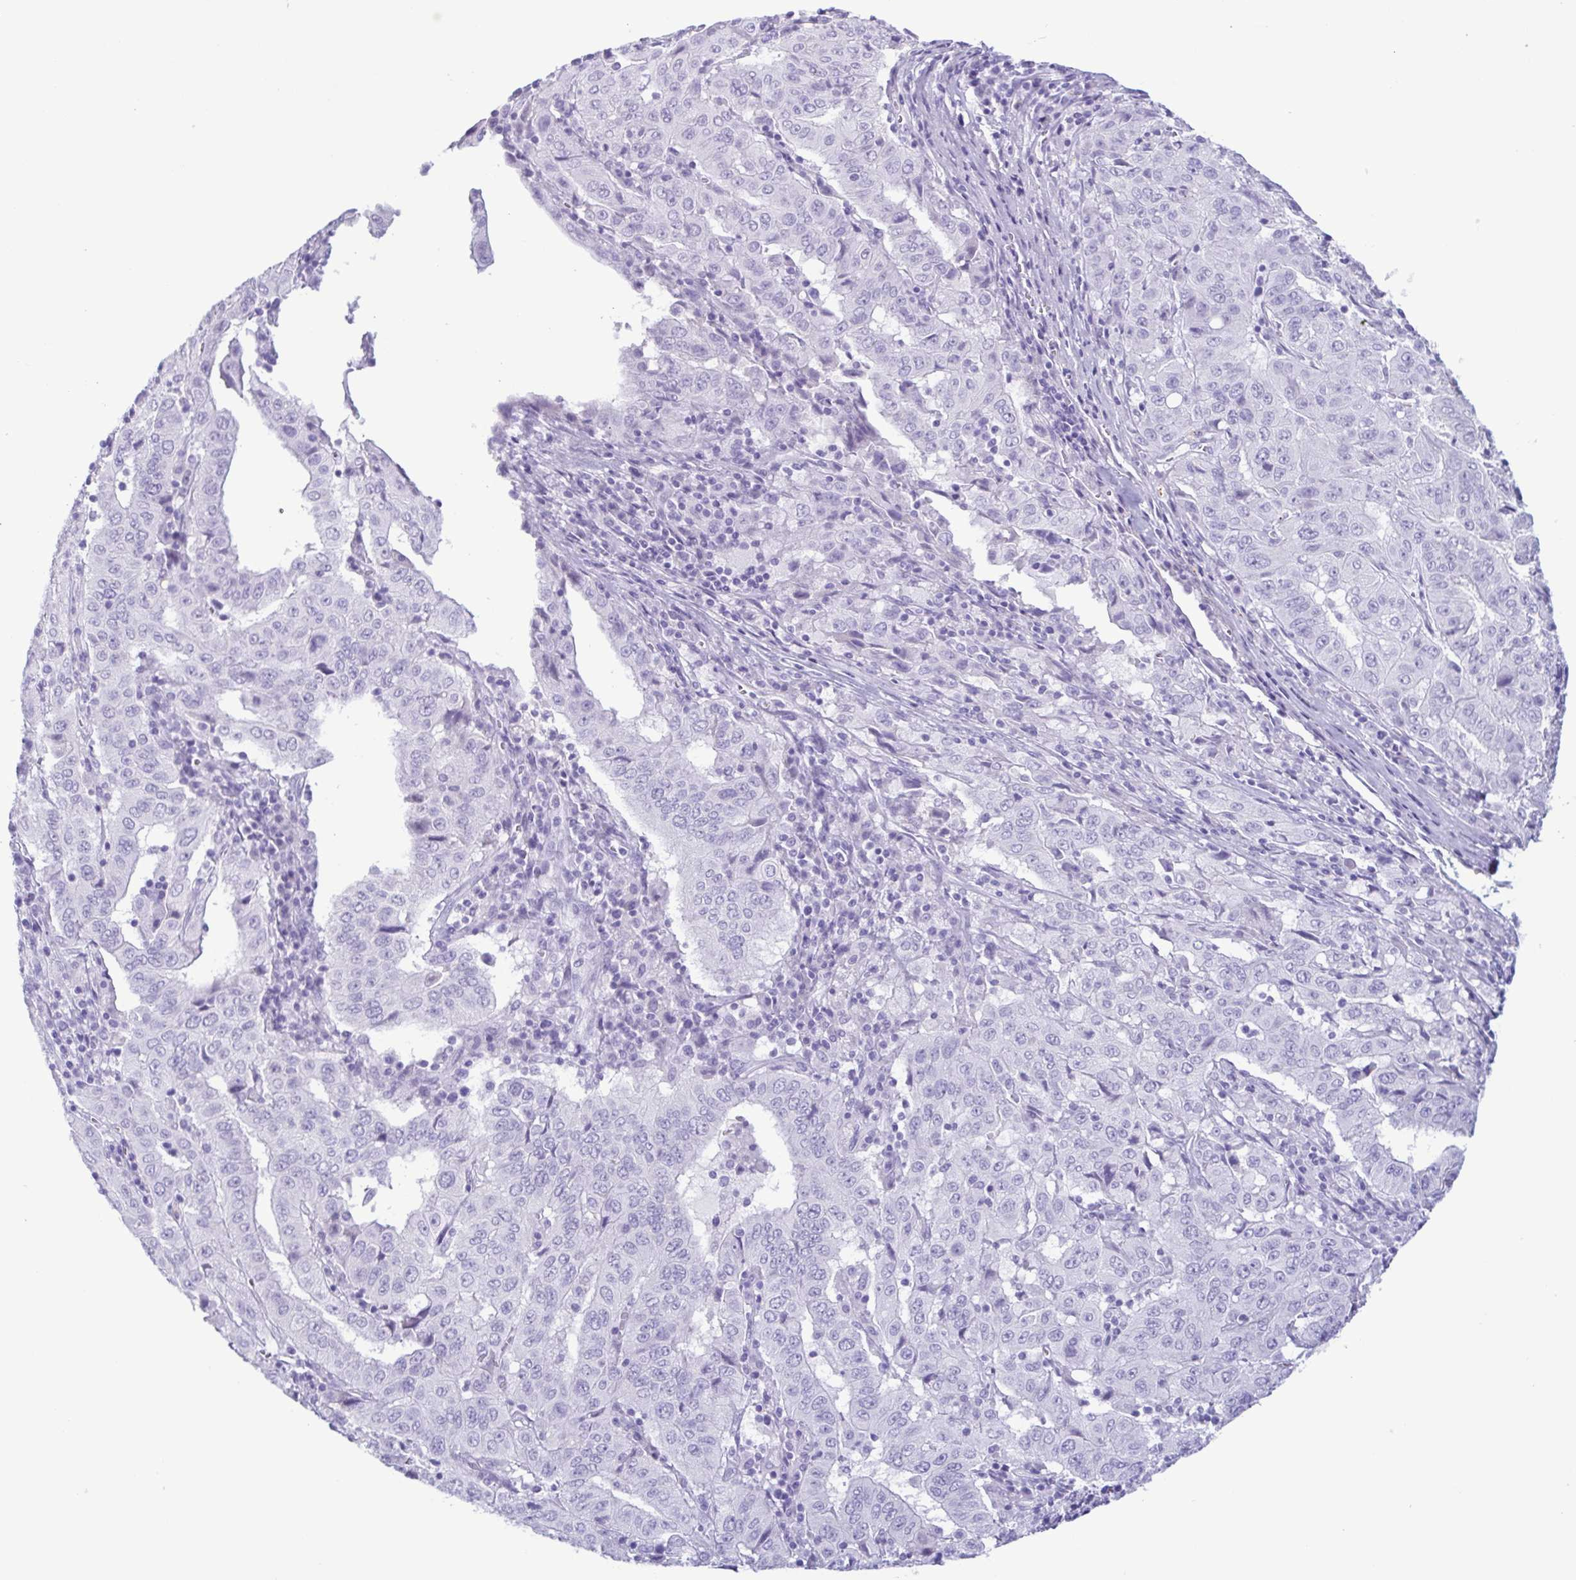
{"staining": {"intensity": "negative", "quantity": "none", "location": "none"}, "tissue": "pancreatic cancer", "cell_type": "Tumor cells", "image_type": "cancer", "snomed": [{"axis": "morphology", "description": "Adenocarcinoma, NOS"}, {"axis": "topography", "description": "Pancreas"}], "caption": "IHC of pancreatic cancer (adenocarcinoma) reveals no staining in tumor cells.", "gene": "LTF", "patient": {"sex": "male", "age": 63}}